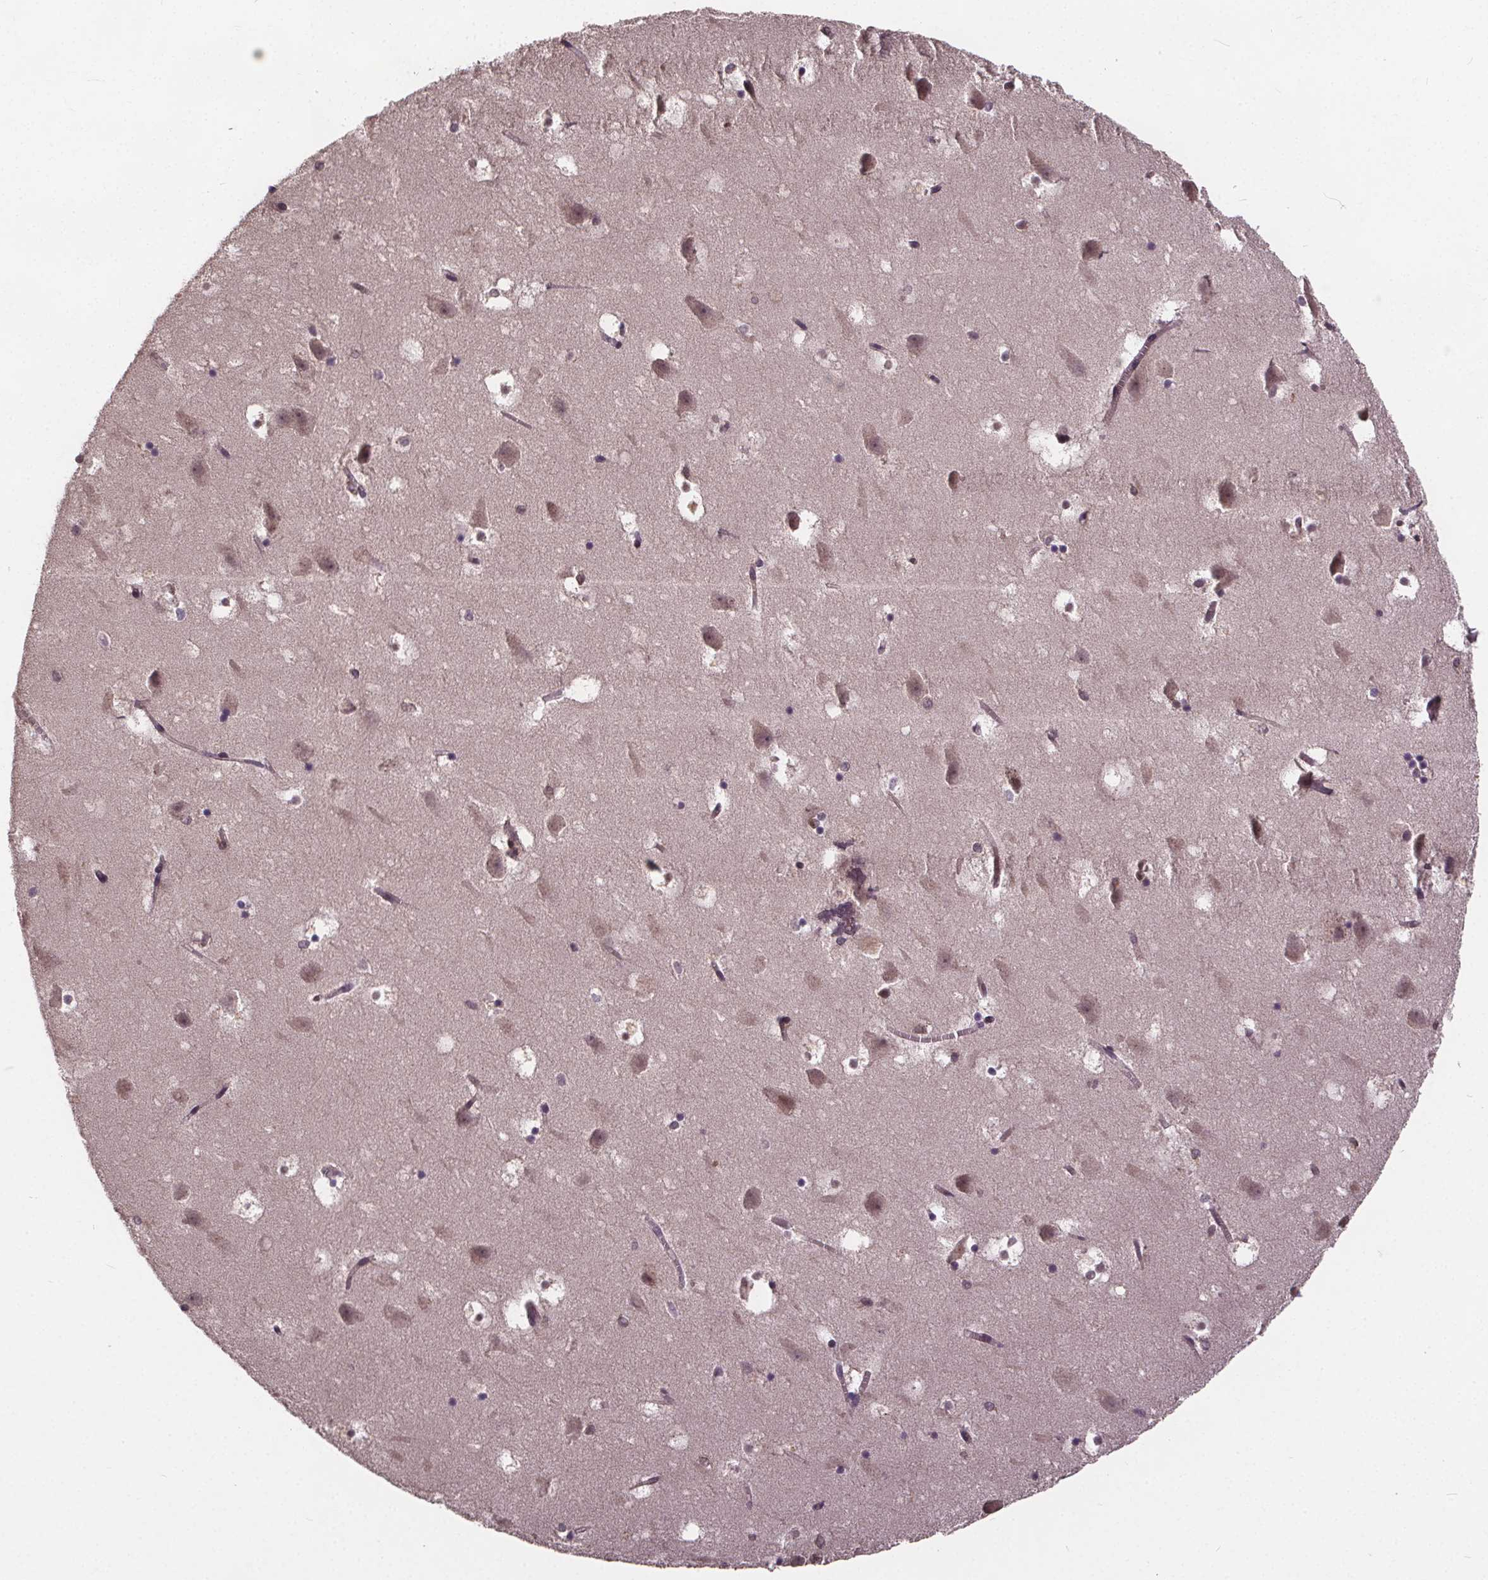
{"staining": {"intensity": "negative", "quantity": "none", "location": "none"}, "tissue": "hippocampus", "cell_type": "Glial cells", "image_type": "normal", "snomed": [{"axis": "morphology", "description": "Normal tissue, NOS"}, {"axis": "topography", "description": "Hippocampus"}], "caption": "This is an IHC image of benign hippocampus. There is no staining in glial cells.", "gene": "USP9X", "patient": {"sex": "male", "age": 58}}